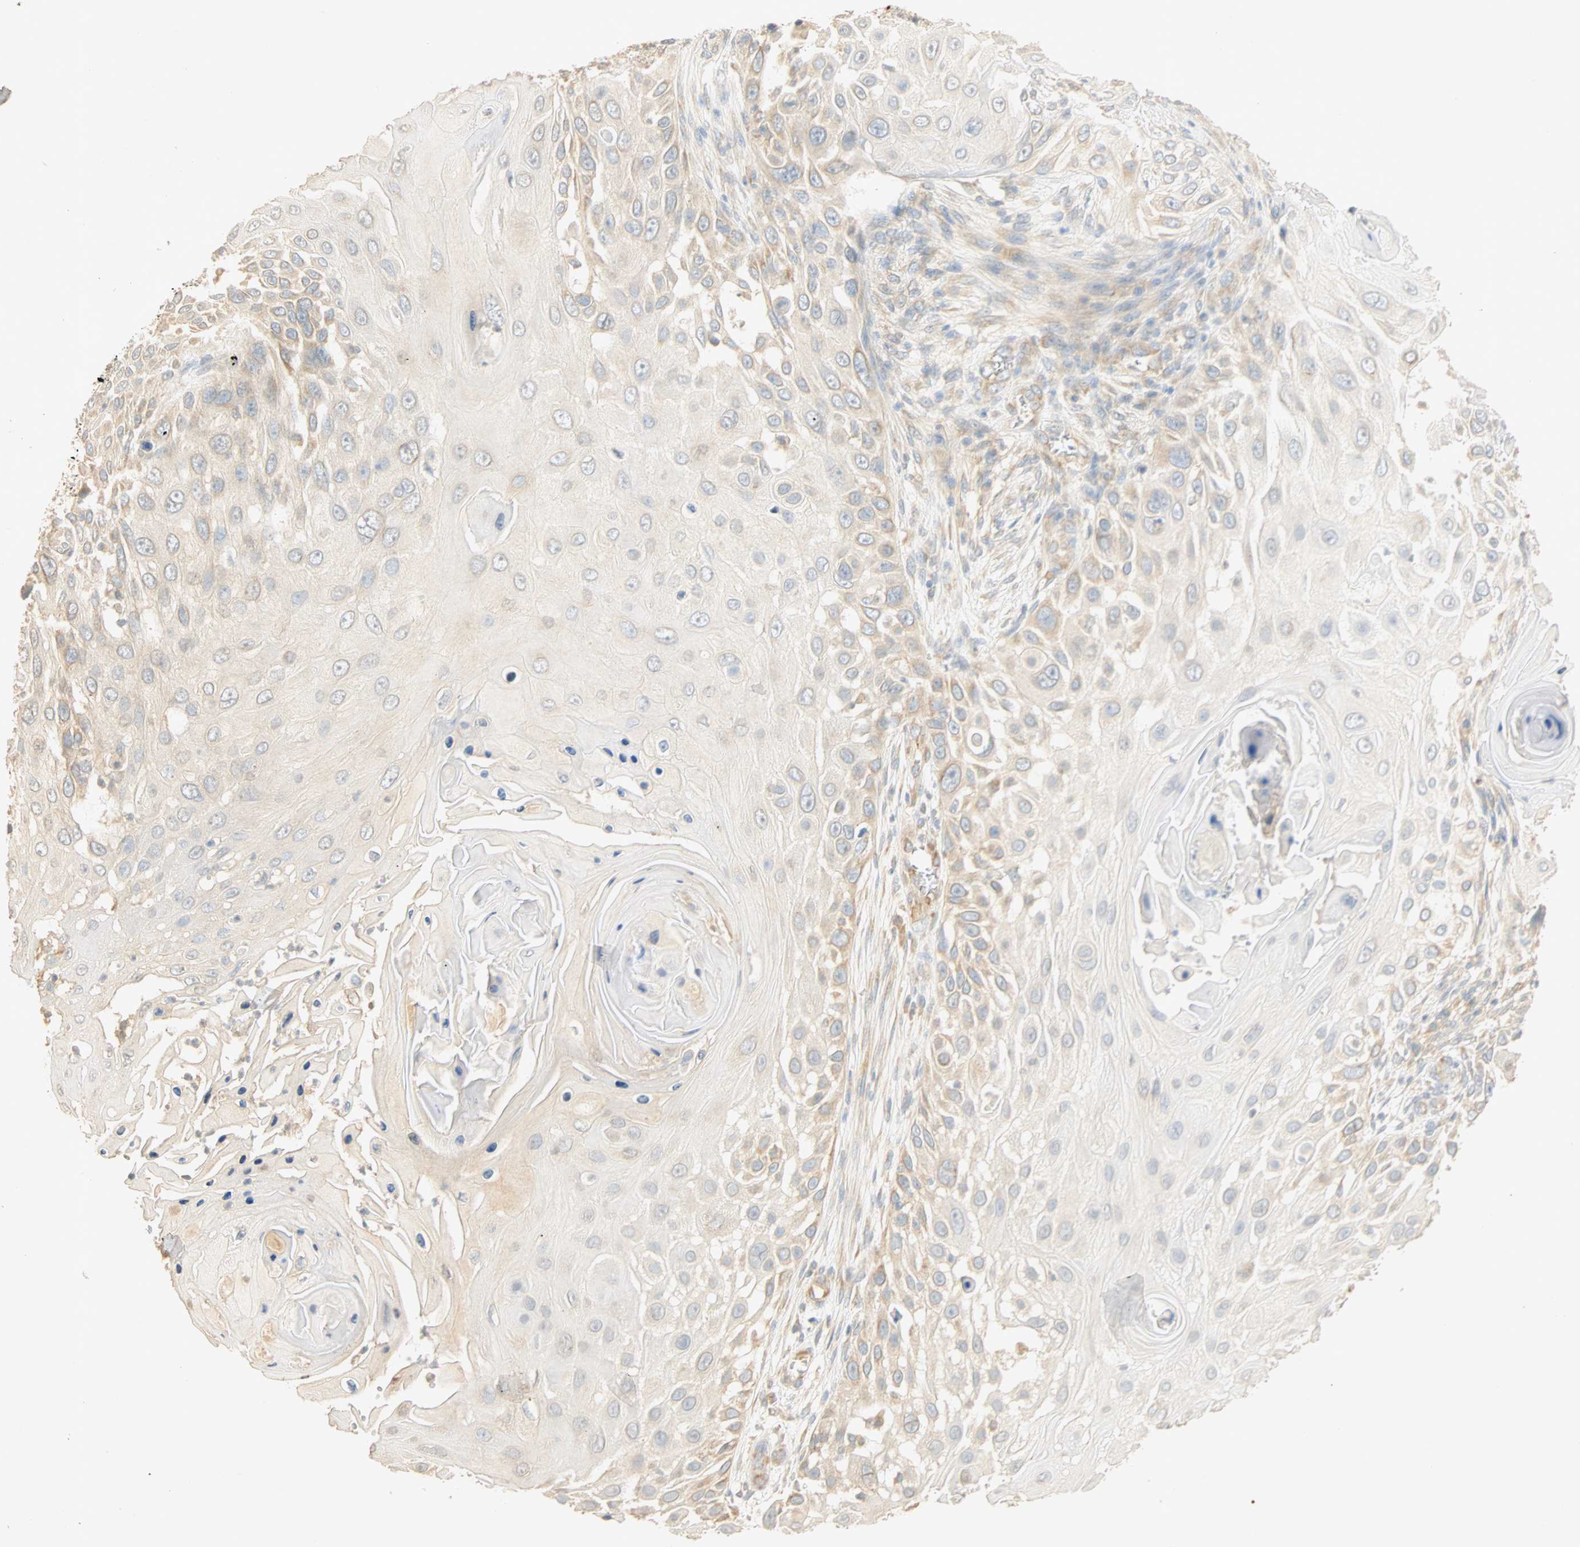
{"staining": {"intensity": "weak", "quantity": "<25%", "location": "cytoplasmic/membranous"}, "tissue": "skin cancer", "cell_type": "Tumor cells", "image_type": "cancer", "snomed": [{"axis": "morphology", "description": "Squamous cell carcinoma, NOS"}, {"axis": "topography", "description": "Skin"}], "caption": "Immunohistochemistry of squamous cell carcinoma (skin) shows no expression in tumor cells. (Immunohistochemistry (ihc), brightfield microscopy, high magnification).", "gene": "SELENBP1", "patient": {"sex": "female", "age": 44}}